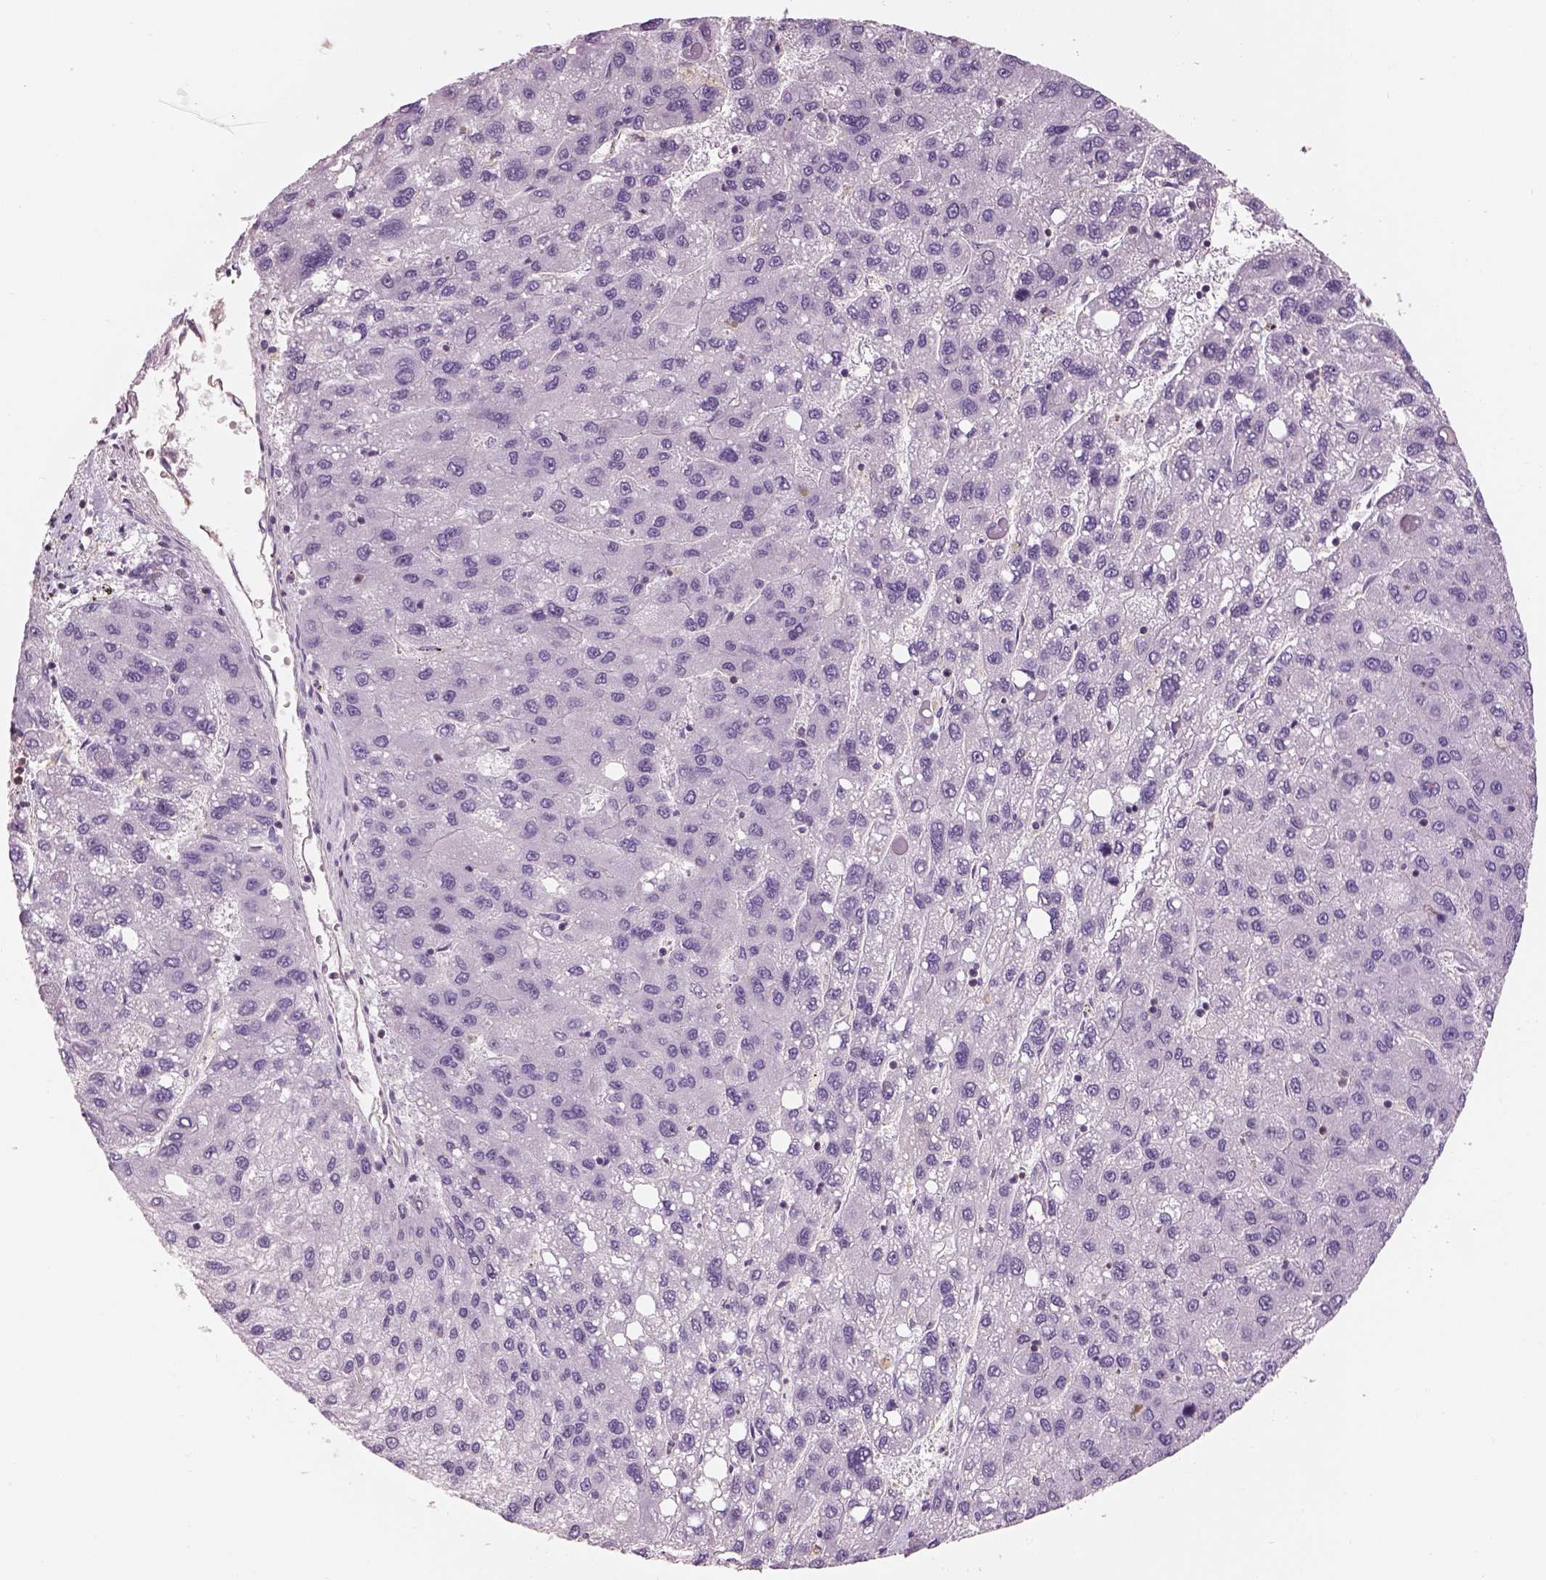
{"staining": {"intensity": "negative", "quantity": "none", "location": "none"}, "tissue": "liver cancer", "cell_type": "Tumor cells", "image_type": "cancer", "snomed": [{"axis": "morphology", "description": "Carcinoma, Hepatocellular, NOS"}, {"axis": "topography", "description": "Liver"}], "caption": "The micrograph demonstrates no significant staining in tumor cells of liver hepatocellular carcinoma. The staining was performed using DAB (3,3'-diaminobenzidine) to visualize the protein expression in brown, while the nuclei were stained in blue with hematoxylin (Magnification: 20x).", "gene": "OTUD6A", "patient": {"sex": "female", "age": 82}}